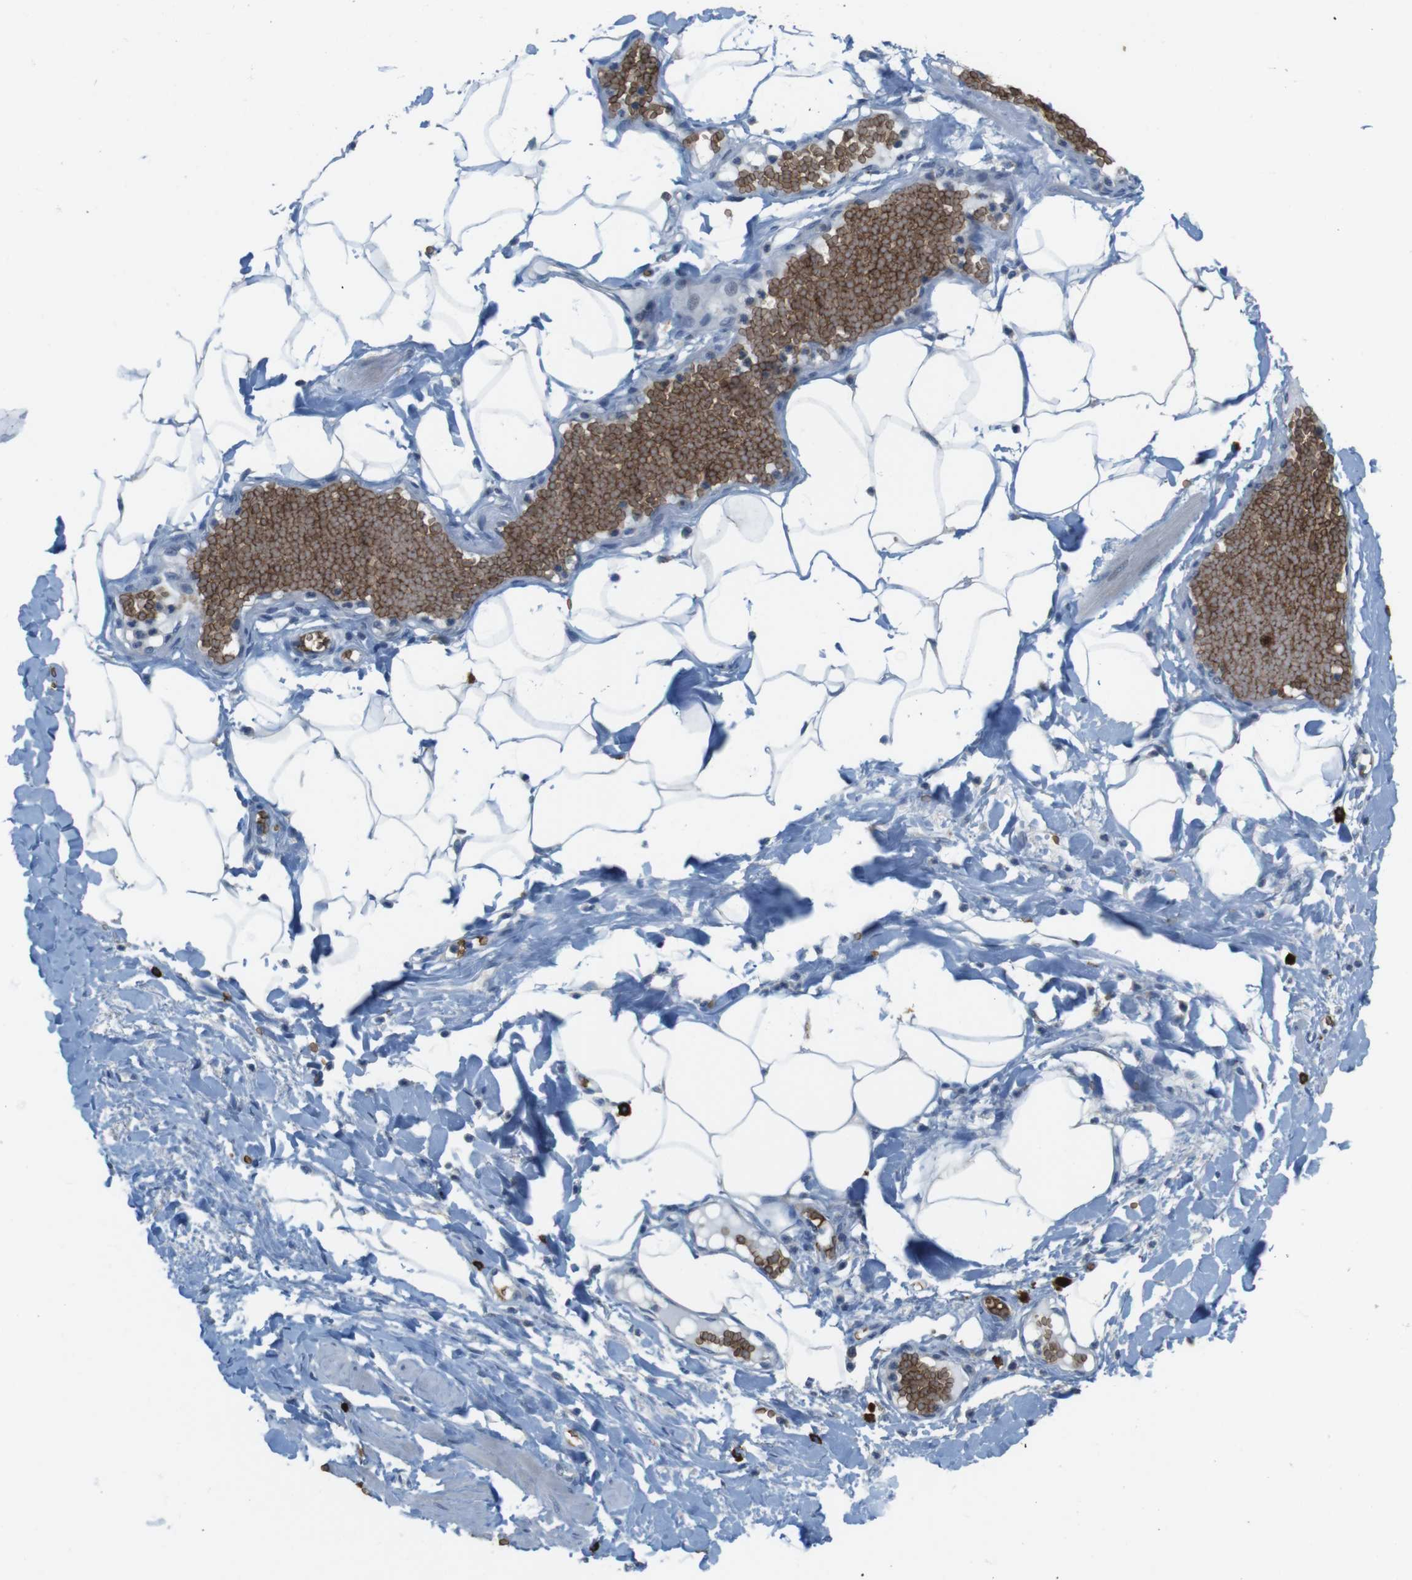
{"staining": {"intensity": "negative", "quantity": "none", "location": "none"}, "tissue": "adipose tissue", "cell_type": "Adipocytes", "image_type": "normal", "snomed": [{"axis": "morphology", "description": "Normal tissue, NOS"}, {"axis": "topography", "description": "Soft tissue"}, {"axis": "topography", "description": "Vascular tissue"}], "caption": "This is an immunohistochemistry photomicrograph of unremarkable adipose tissue. There is no staining in adipocytes.", "gene": "GYPA", "patient": {"sex": "female", "age": 35}}